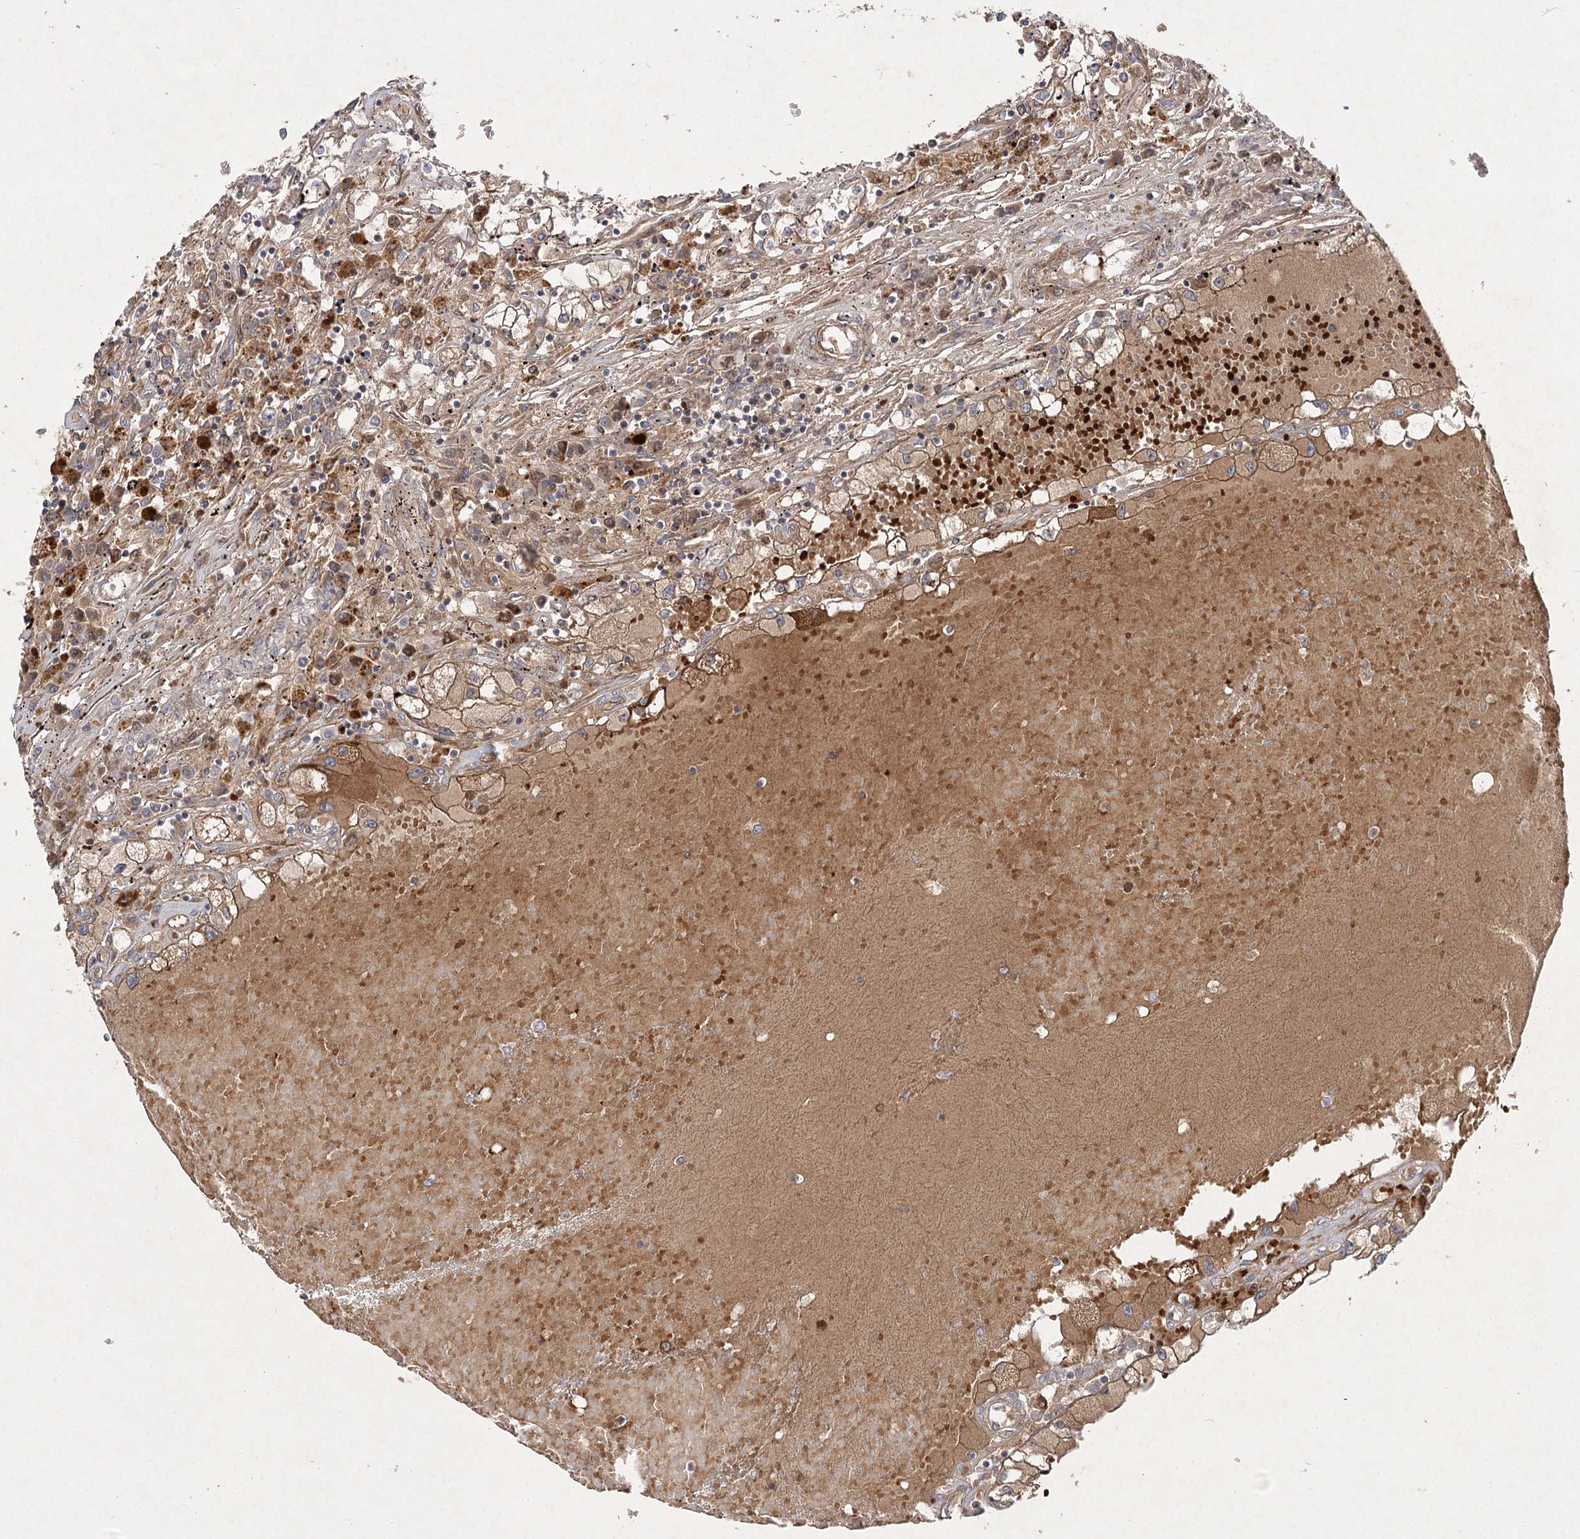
{"staining": {"intensity": "moderate", "quantity": "25%-75%", "location": "cytoplasmic/membranous"}, "tissue": "renal cancer", "cell_type": "Tumor cells", "image_type": "cancer", "snomed": [{"axis": "morphology", "description": "Adenocarcinoma, NOS"}, {"axis": "topography", "description": "Kidney"}], "caption": "This is a photomicrograph of immunohistochemistry (IHC) staining of renal adenocarcinoma, which shows moderate staining in the cytoplasmic/membranous of tumor cells.", "gene": "KIAA0825", "patient": {"sex": "male", "age": 56}}